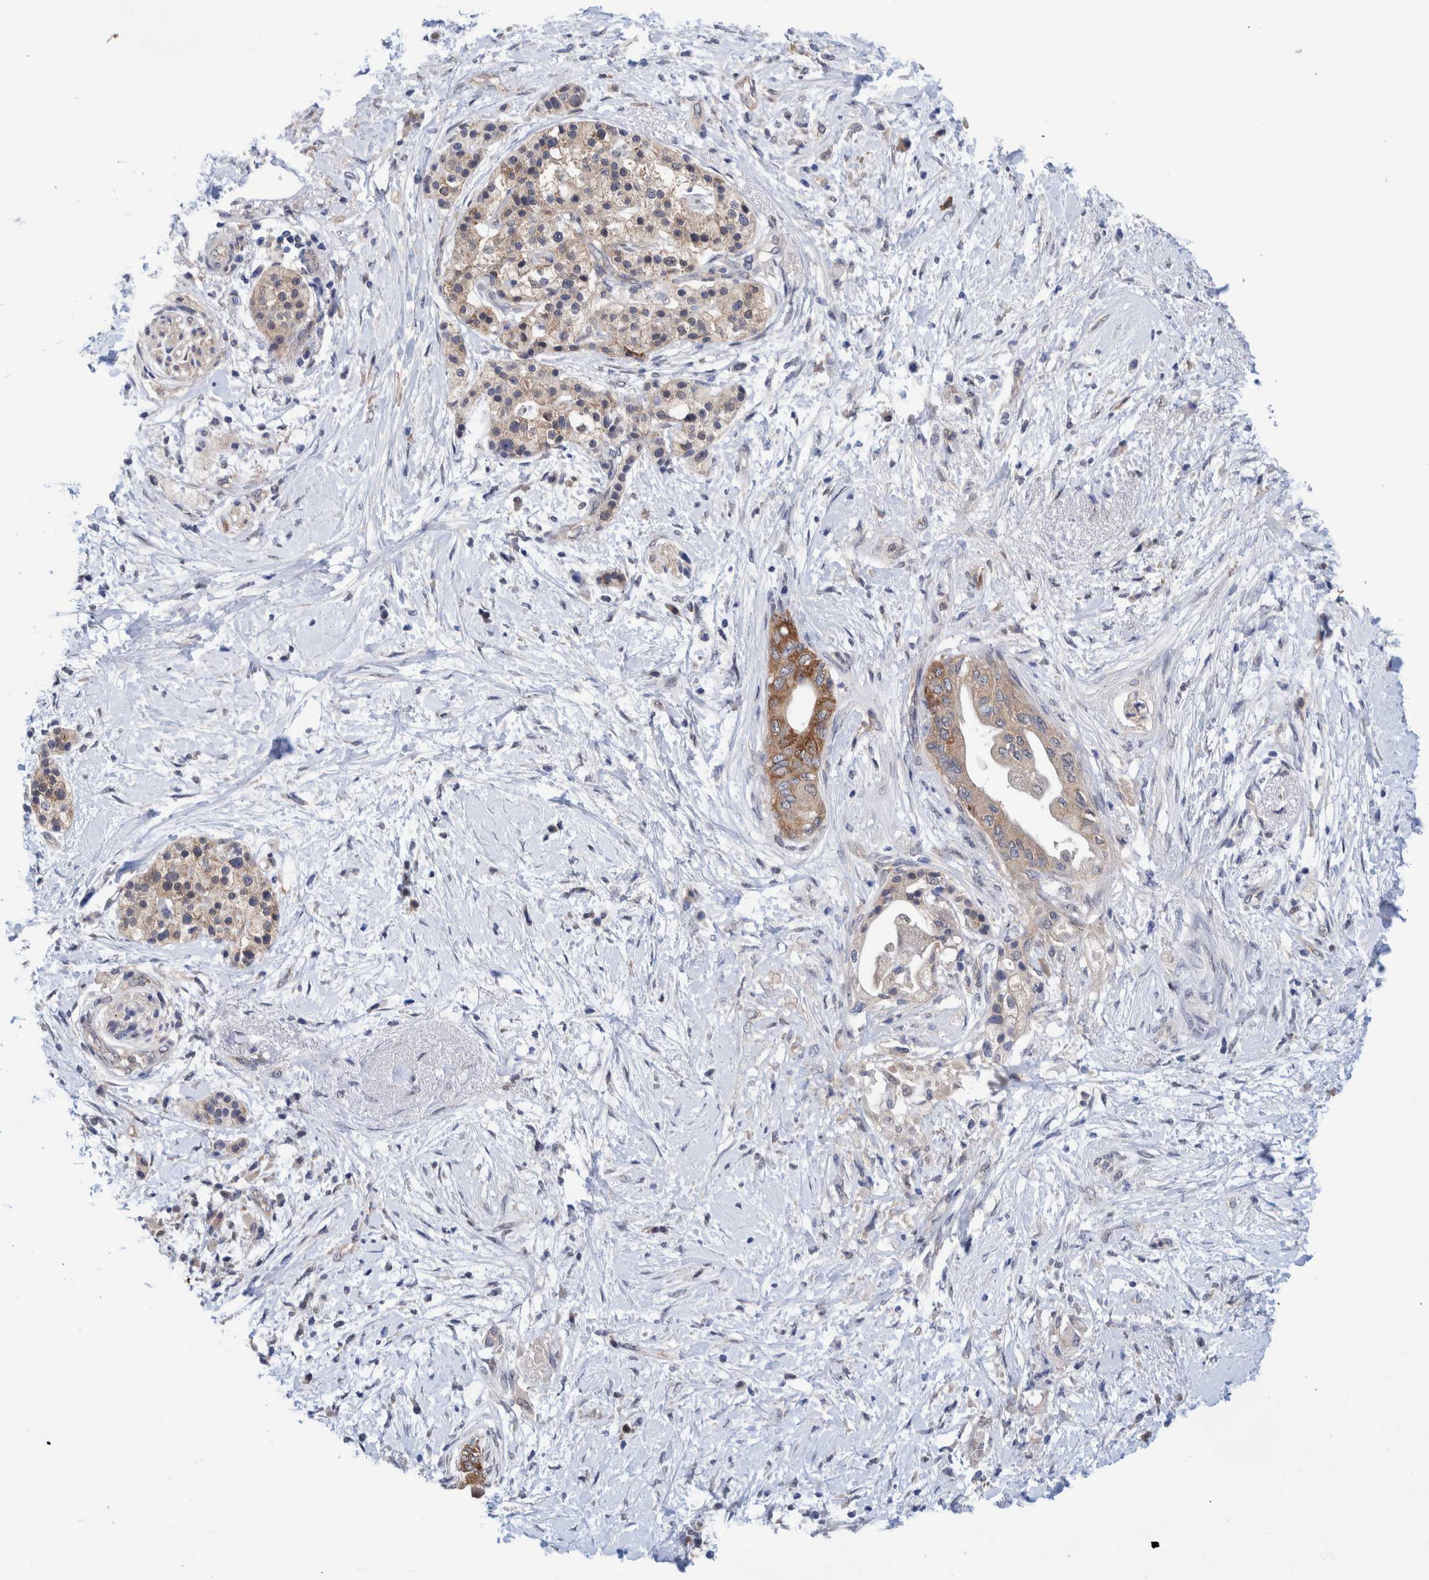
{"staining": {"intensity": "moderate", "quantity": "25%-75%", "location": "cytoplasmic/membranous"}, "tissue": "pancreatic cancer", "cell_type": "Tumor cells", "image_type": "cancer", "snomed": [{"axis": "morphology", "description": "Normal tissue, NOS"}, {"axis": "morphology", "description": "Adenocarcinoma, NOS"}, {"axis": "topography", "description": "Pancreas"}, {"axis": "topography", "description": "Duodenum"}], "caption": "Pancreatic cancer (adenocarcinoma) stained with DAB IHC demonstrates medium levels of moderate cytoplasmic/membranous expression in about 25%-75% of tumor cells. The protein is shown in brown color, while the nuclei are stained blue.", "gene": "PFAS", "patient": {"sex": "female", "age": 60}}